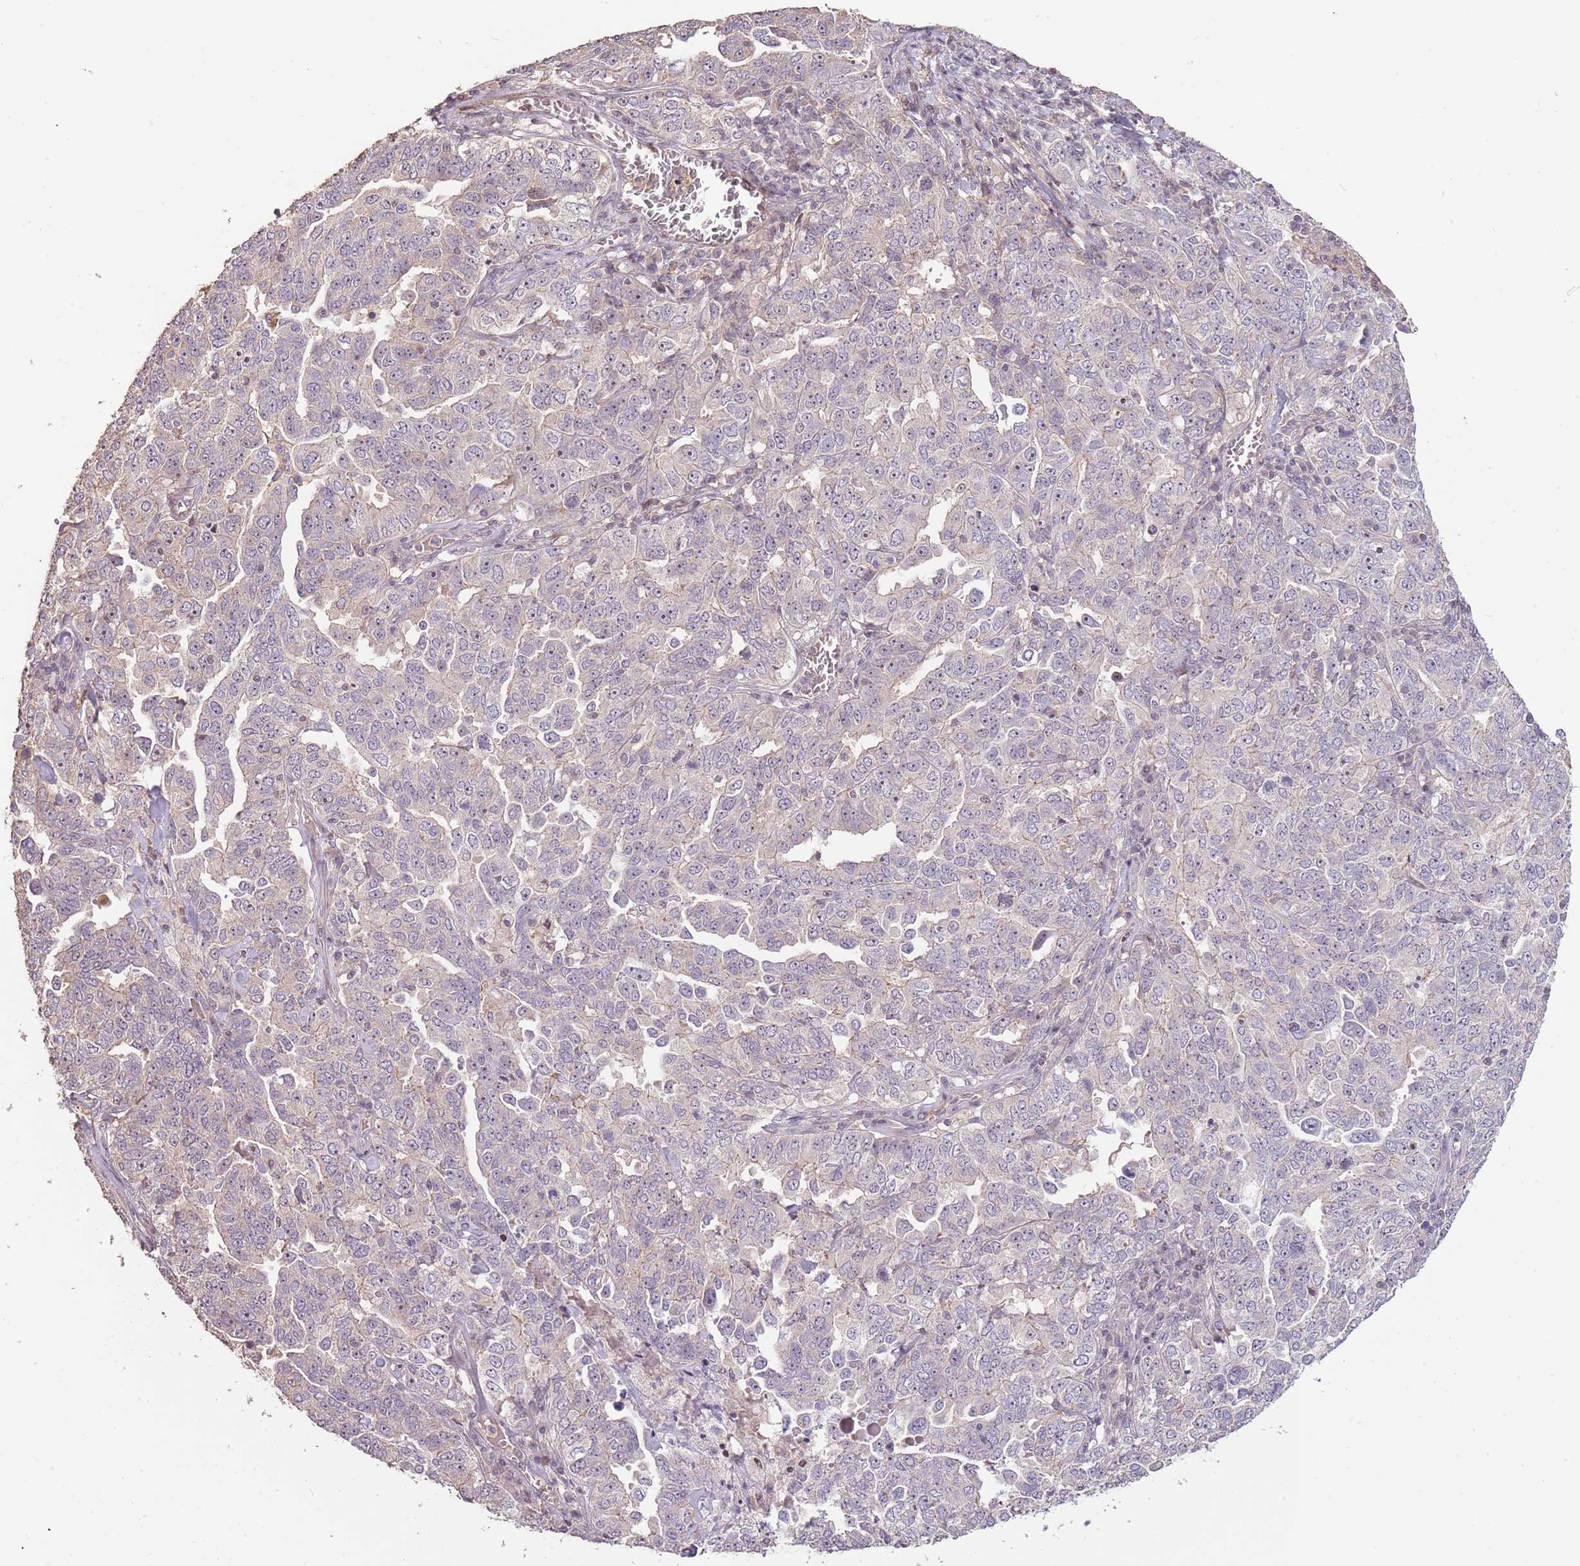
{"staining": {"intensity": "negative", "quantity": "none", "location": "none"}, "tissue": "ovarian cancer", "cell_type": "Tumor cells", "image_type": "cancer", "snomed": [{"axis": "morphology", "description": "Carcinoma, endometroid"}, {"axis": "topography", "description": "Ovary"}], "caption": "Image shows no significant protein expression in tumor cells of ovarian endometroid carcinoma. (DAB (3,3'-diaminobenzidine) IHC visualized using brightfield microscopy, high magnification).", "gene": "ADTRP", "patient": {"sex": "female", "age": 62}}